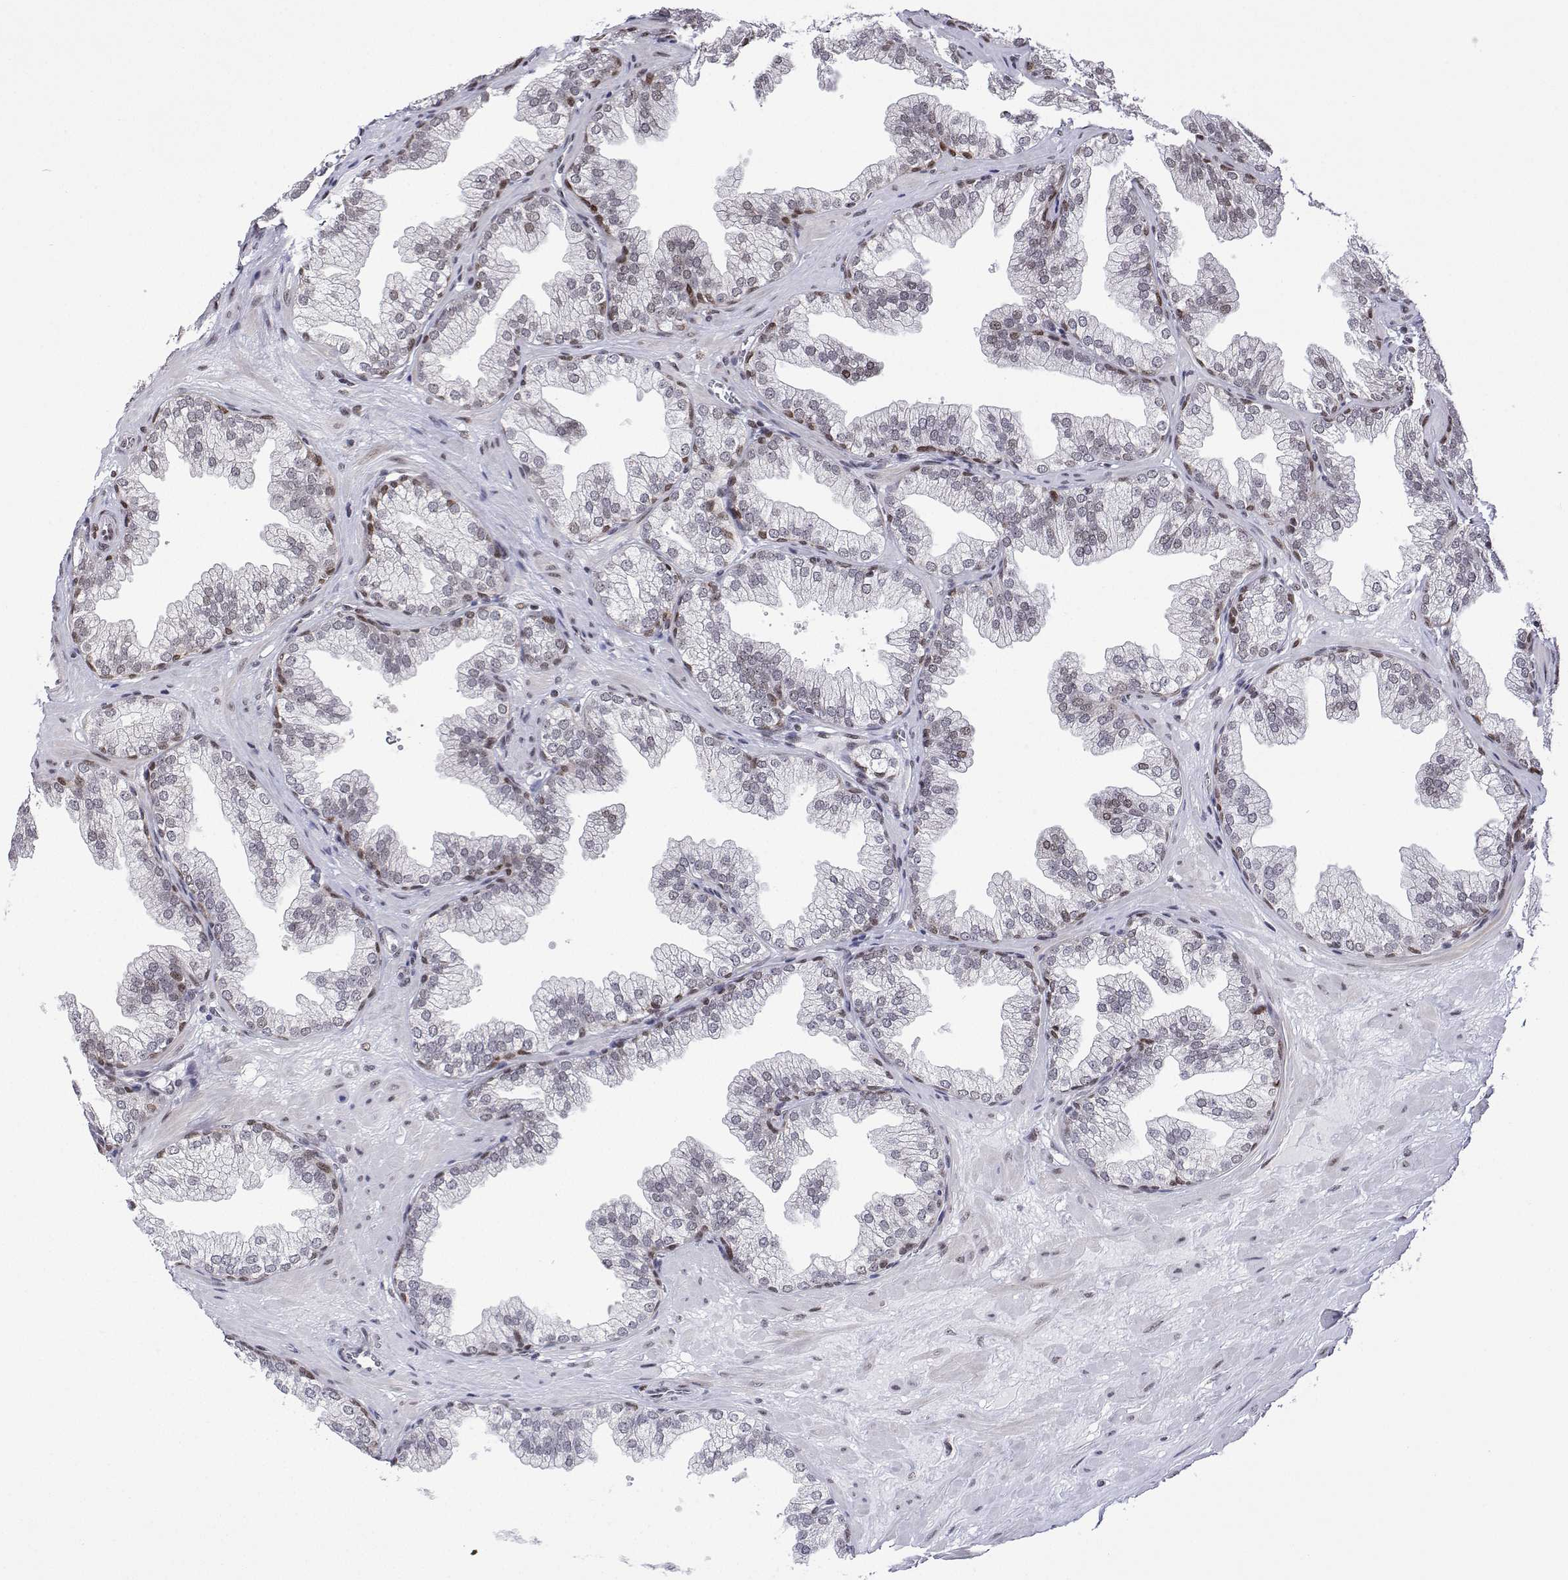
{"staining": {"intensity": "moderate", "quantity": "<25%", "location": "nuclear"}, "tissue": "prostate", "cell_type": "Glandular cells", "image_type": "normal", "snomed": [{"axis": "morphology", "description": "Normal tissue, NOS"}, {"axis": "topography", "description": "Prostate"}], "caption": "Prostate was stained to show a protein in brown. There is low levels of moderate nuclear expression in approximately <25% of glandular cells. Immunohistochemistry stains the protein in brown and the nuclei are stained blue.", "gene": "XPC", "patient": {"sex": "male", "age": 37}}